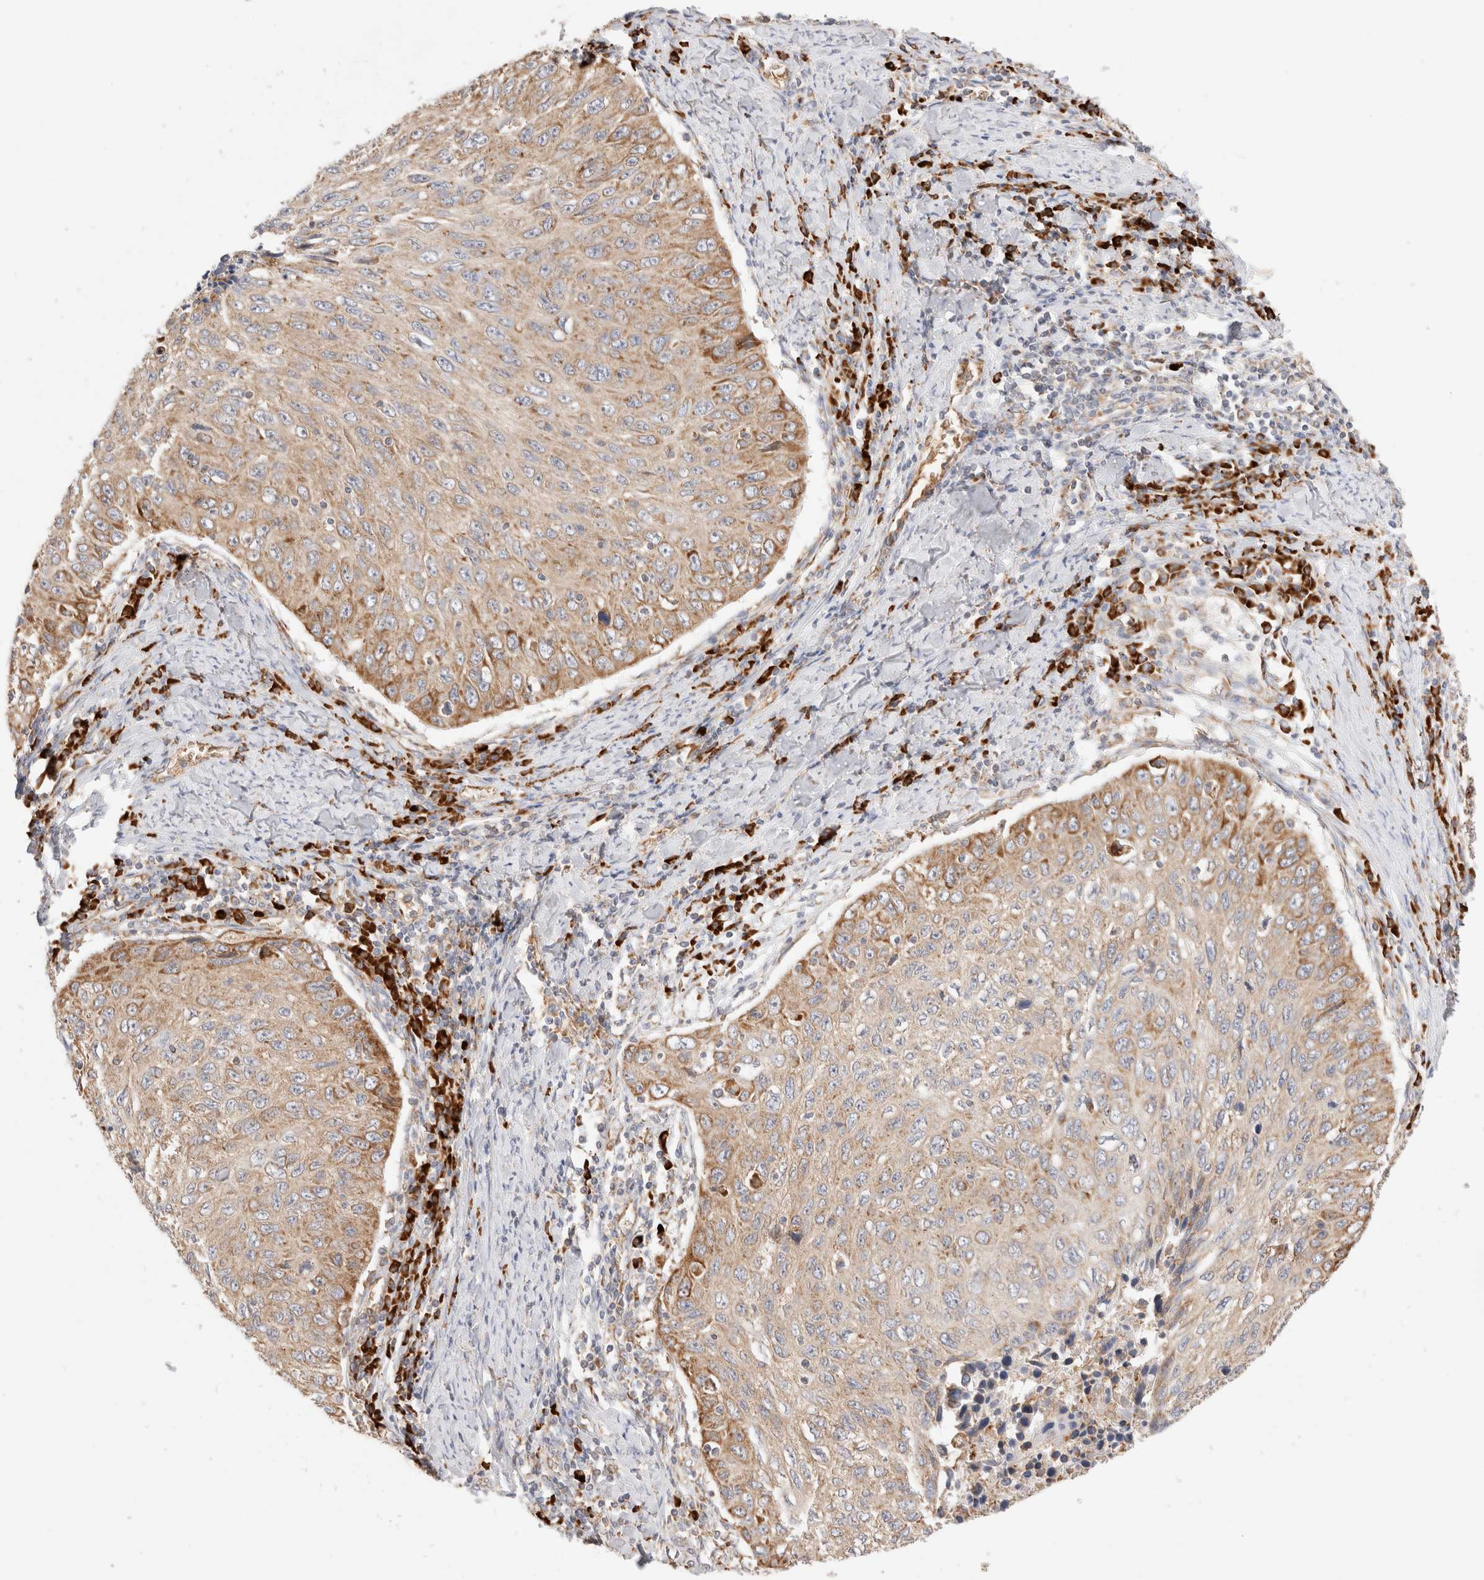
{"staining": {"intensity": "moderate", "quantity": "25%-75%", "location": "cytoplasmic/membranous"}, "tissue": "cervical cancer", "cell_type": "Tumor cells", "image_type": "cancer", "snomed": [{"axis": "morphology", "description": "Squamous cell carcinoma, NOS"}, {"axis": "topography", "description": "Cervix"}], "caption": "The histopathology image displays staining of squamous cell carcinoma (cervical), revealing moderate cytoplasmic/membranous protein positivity (brown color) within tumor cells.", "gene": "UTS2B", "patient": {"sex": "female", "age": 53}}